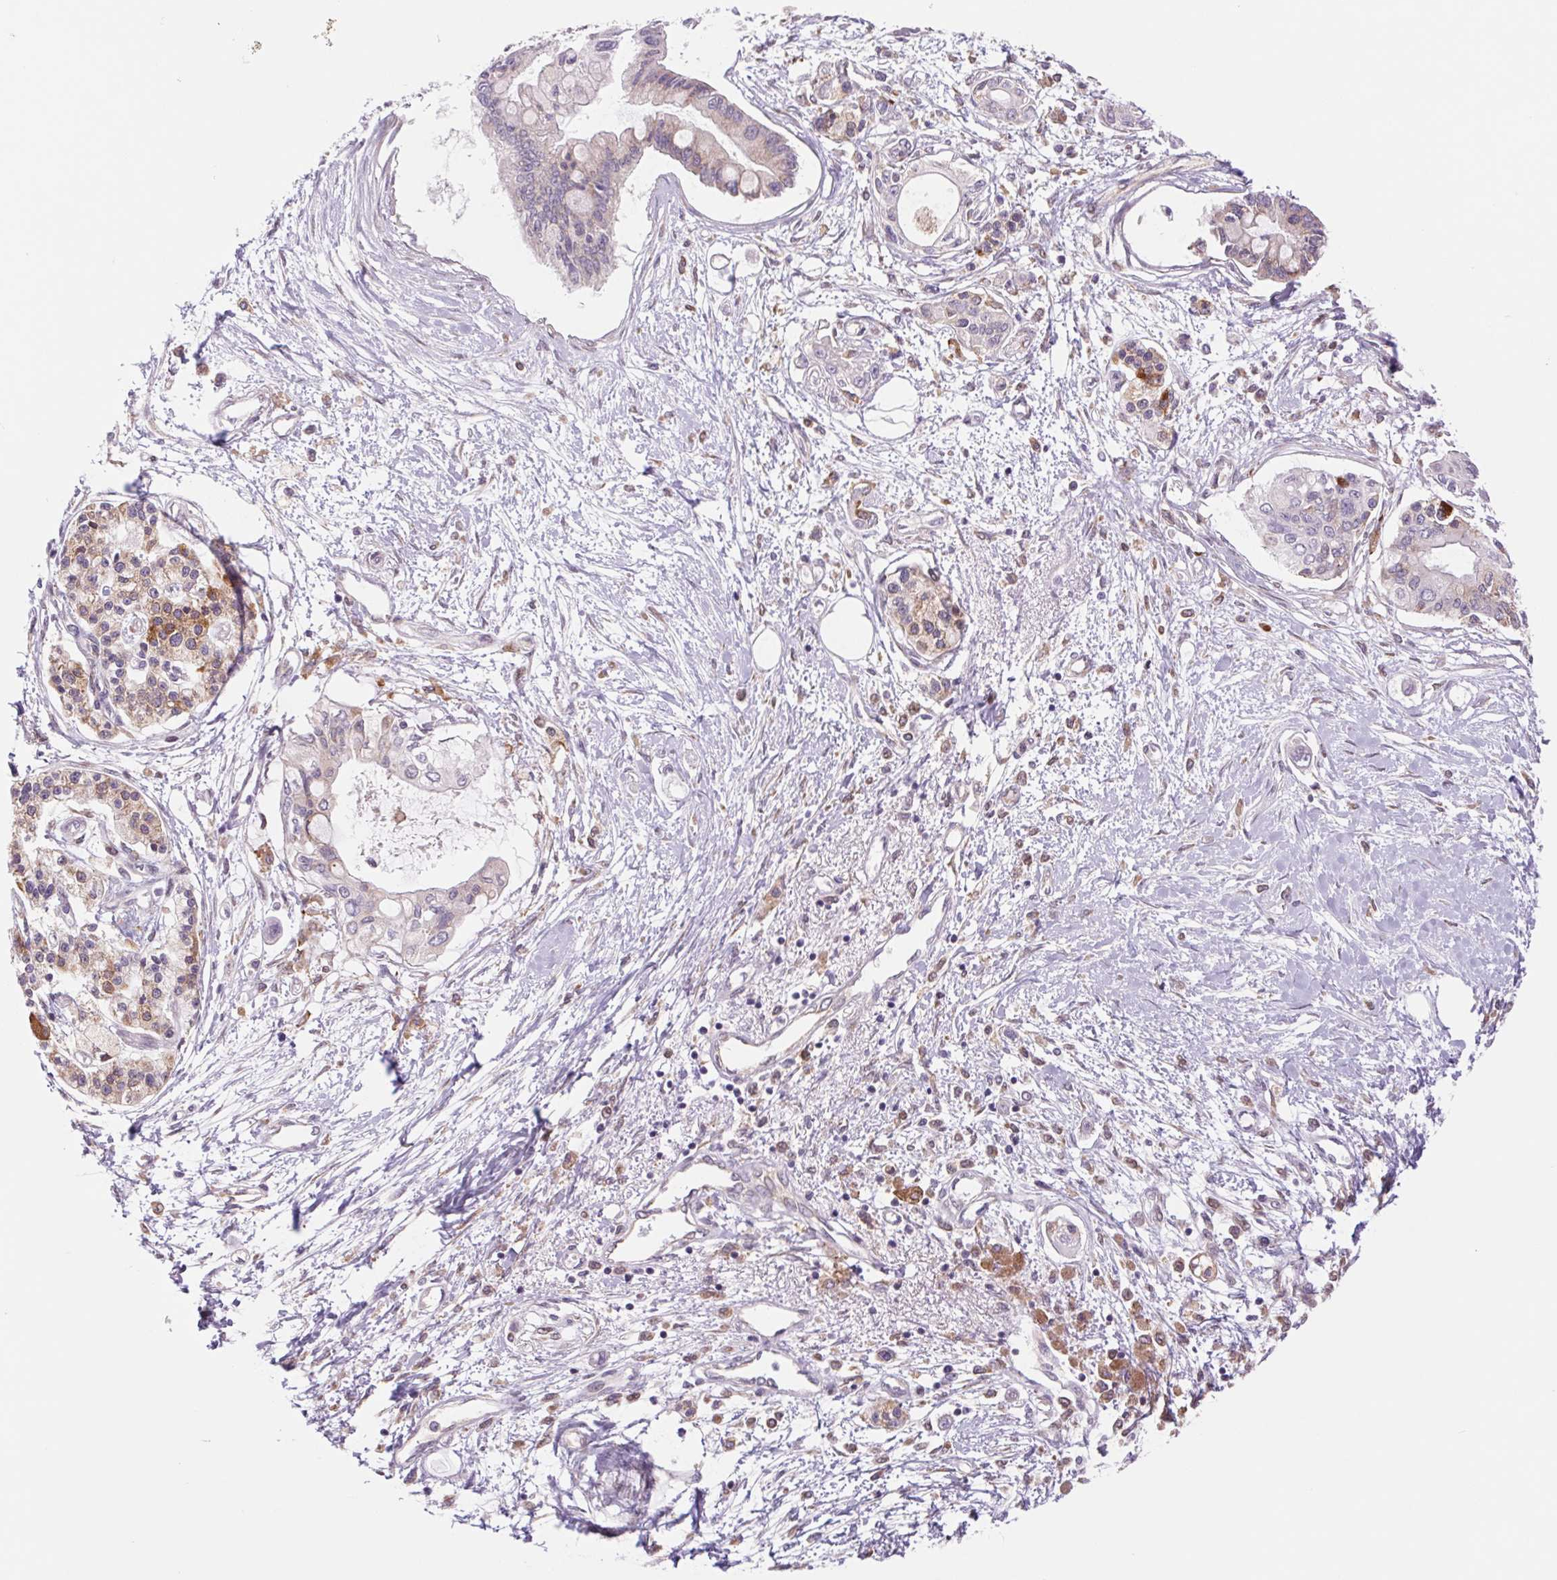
{"staining": {"intensity": "negative", "quantity": "none", "location": "none"}, "tissue": "pancreatic cancer", "cell_type": "Tumor cells", "image_type": "cancer", "snomed": [{"axis": "morphology", "description": "Adenocarcinoma, NOS"}, {"axis": "topography", "description": "Pancreas"}], "caption": "Immunohistochemical staining of pancreatic cancer (adenocarcinoma) reveals no significant expression in tumor cells. (Stains: DAB IHC with hematoxylin counter stain, Microscopy: brightfield microscopy at high magnification).", "gene": "KLHL20", "patient": {"sex": "female", "age": 77}}